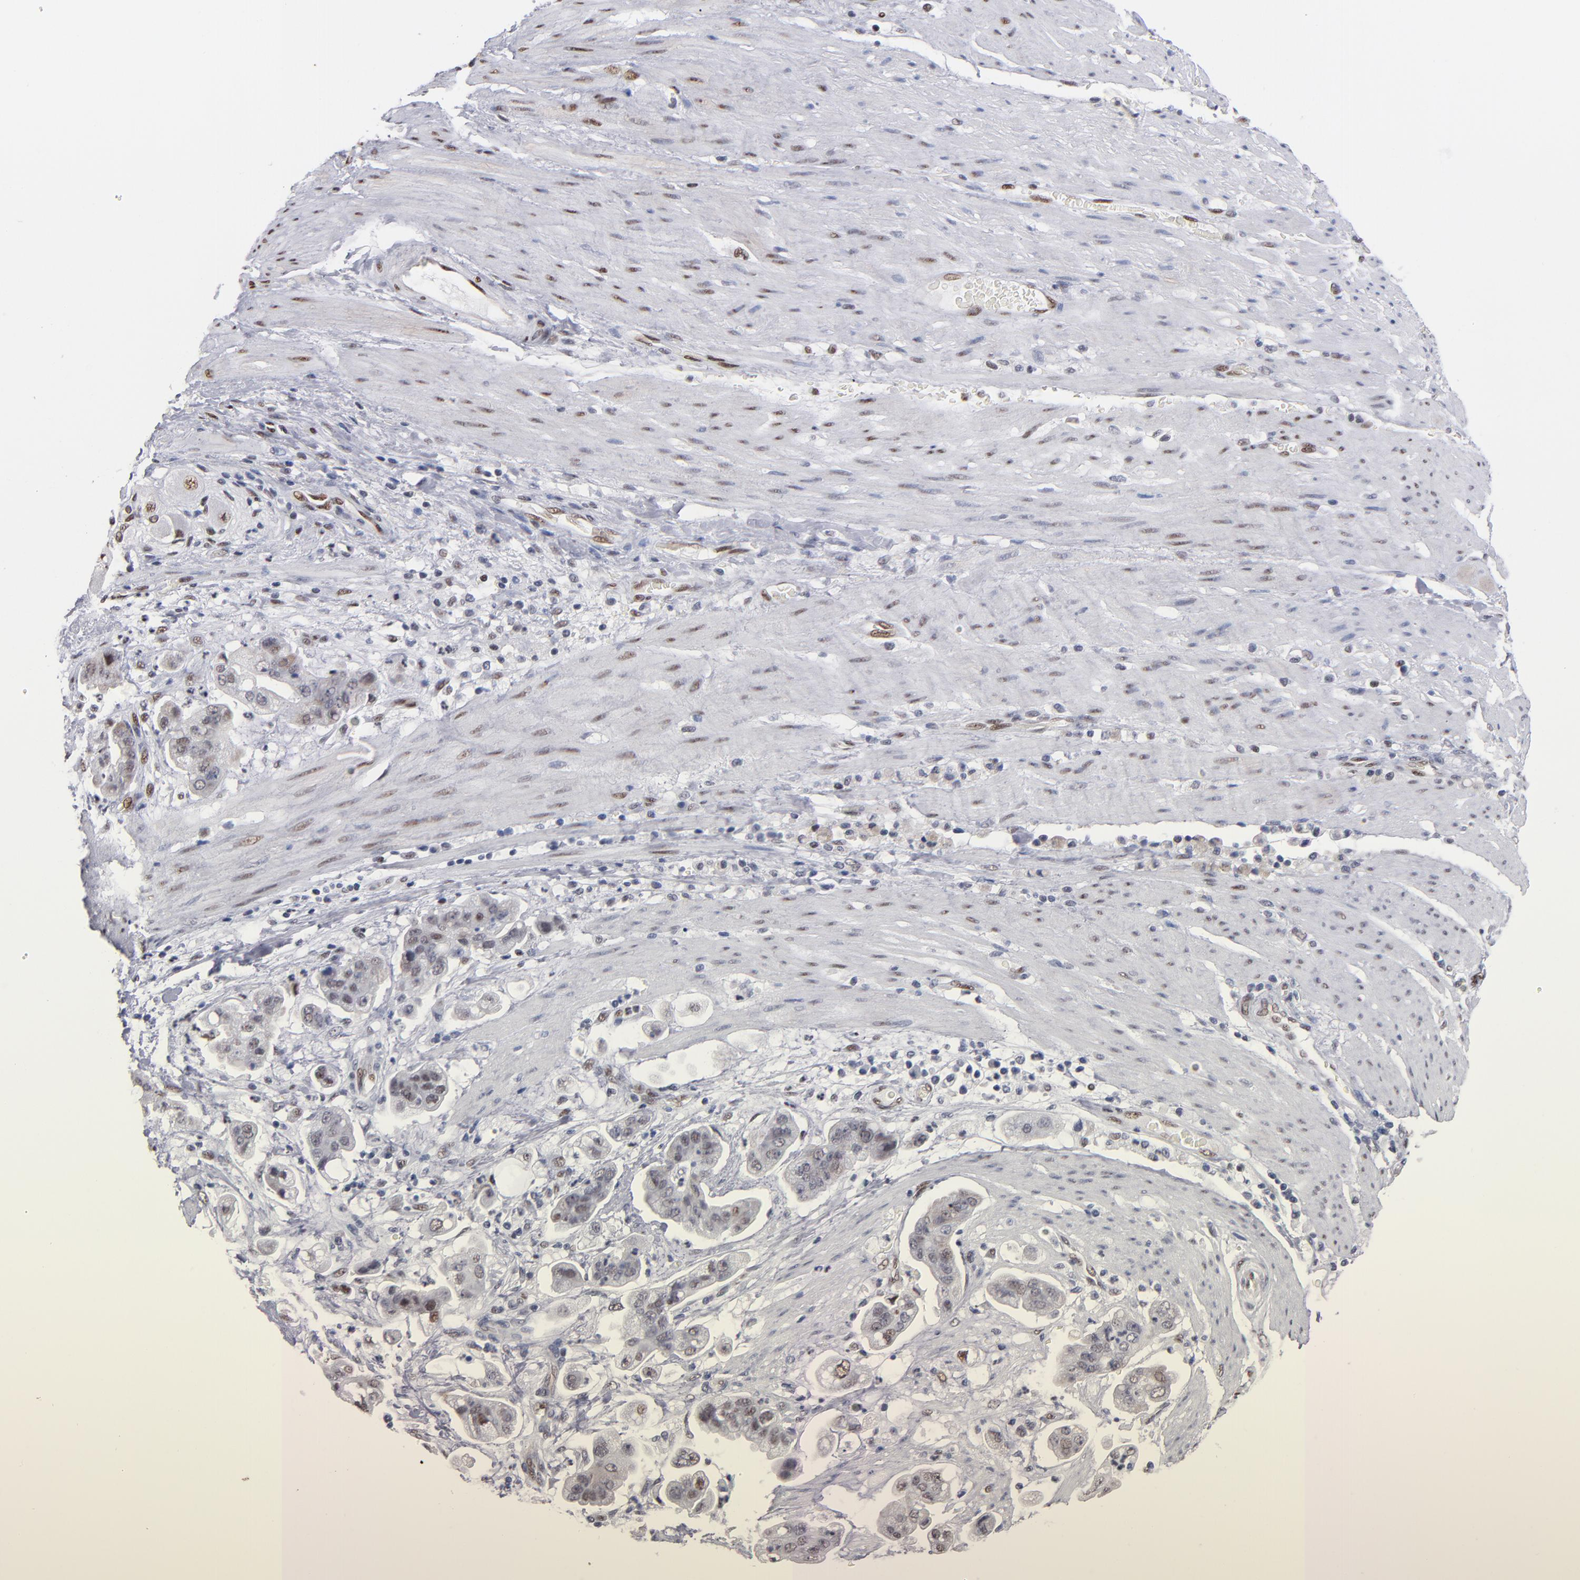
{"staining": {"intensity": "moderate", "quantity": "25%-75%", "location": "cytoplasmic/membranous,nuclear"}, "tissue": "stomach cancer", "cell_type": "Tumor cells", "image_type": "cancer", "snomed": [{"axis": "morphology", "description": "Adenocarcinoma, NOS"}, {"axis": "topography", "description": "Stomach"}], "caption": "Tumor cells display medium levels of moderate cytoplasmic/membranous and nuclear staining in about 25%-75% of cells in human adenocarcinoma (stomach).", "gene": "MN1", "patient": {"sex": "male", "age": 62}}